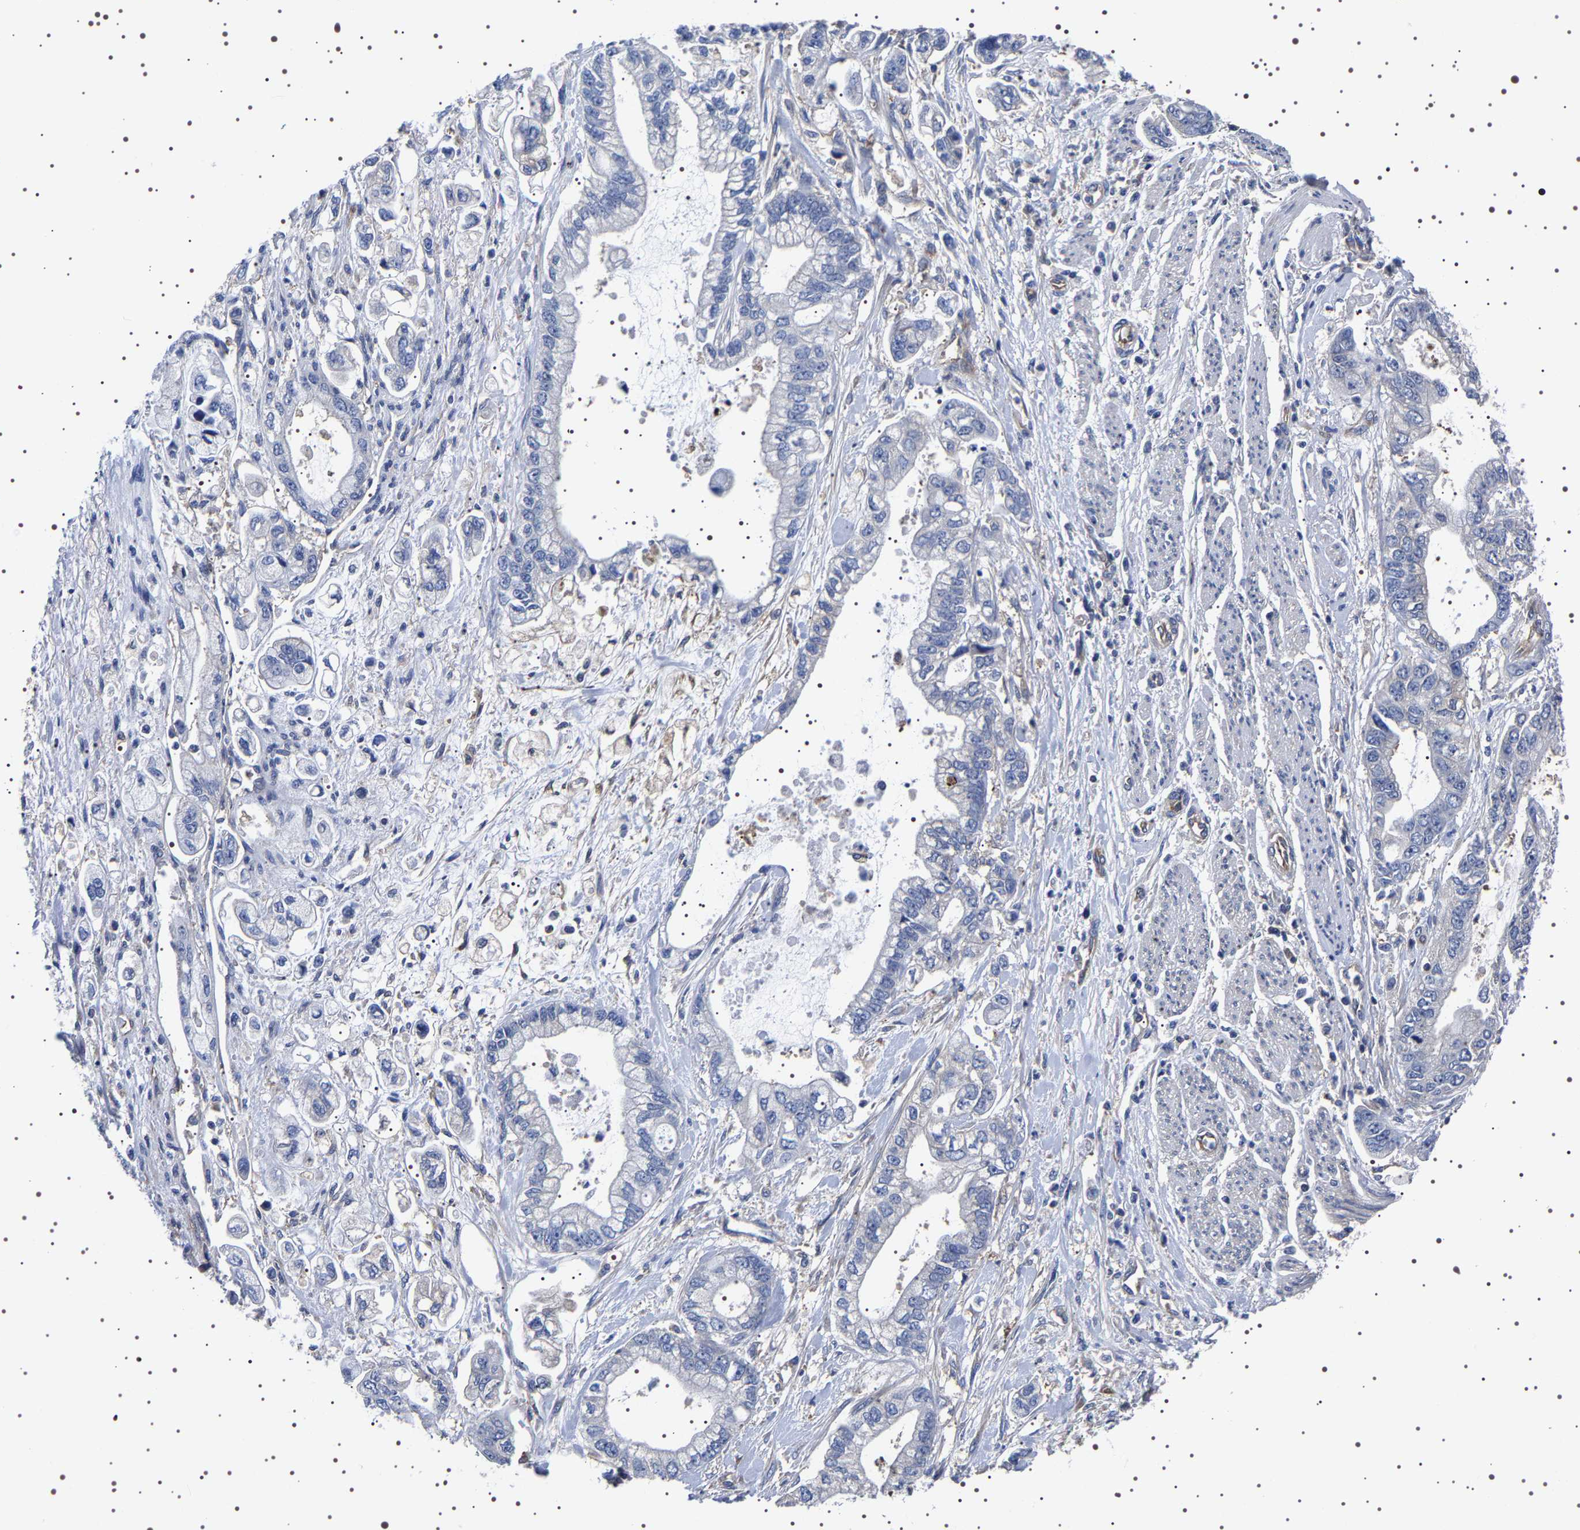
{"staining": {"intensity": "negative", "quantity": "none", "location": "none"}, "tissue": "stomach cancer", "cell_type": "Tumor cells", "image_type": "cancer", "snomed": [{"axis": "morphology", "description": "Normal tissue, NOS"}, {"axis": "morphology", "description": "Adenocarcinoma, NOS"}, {"axis": "topography", "description": "Stomach"}], "caption": "High power microscopy histopathology image of an immunohistochemistry micrograph of stomach adenocarcinoma, revealing no significant staining in tumor cells. Nuclei are stained in blue.", "gene": "DARS1", "patient": {"sex": "male", "age": 62}}